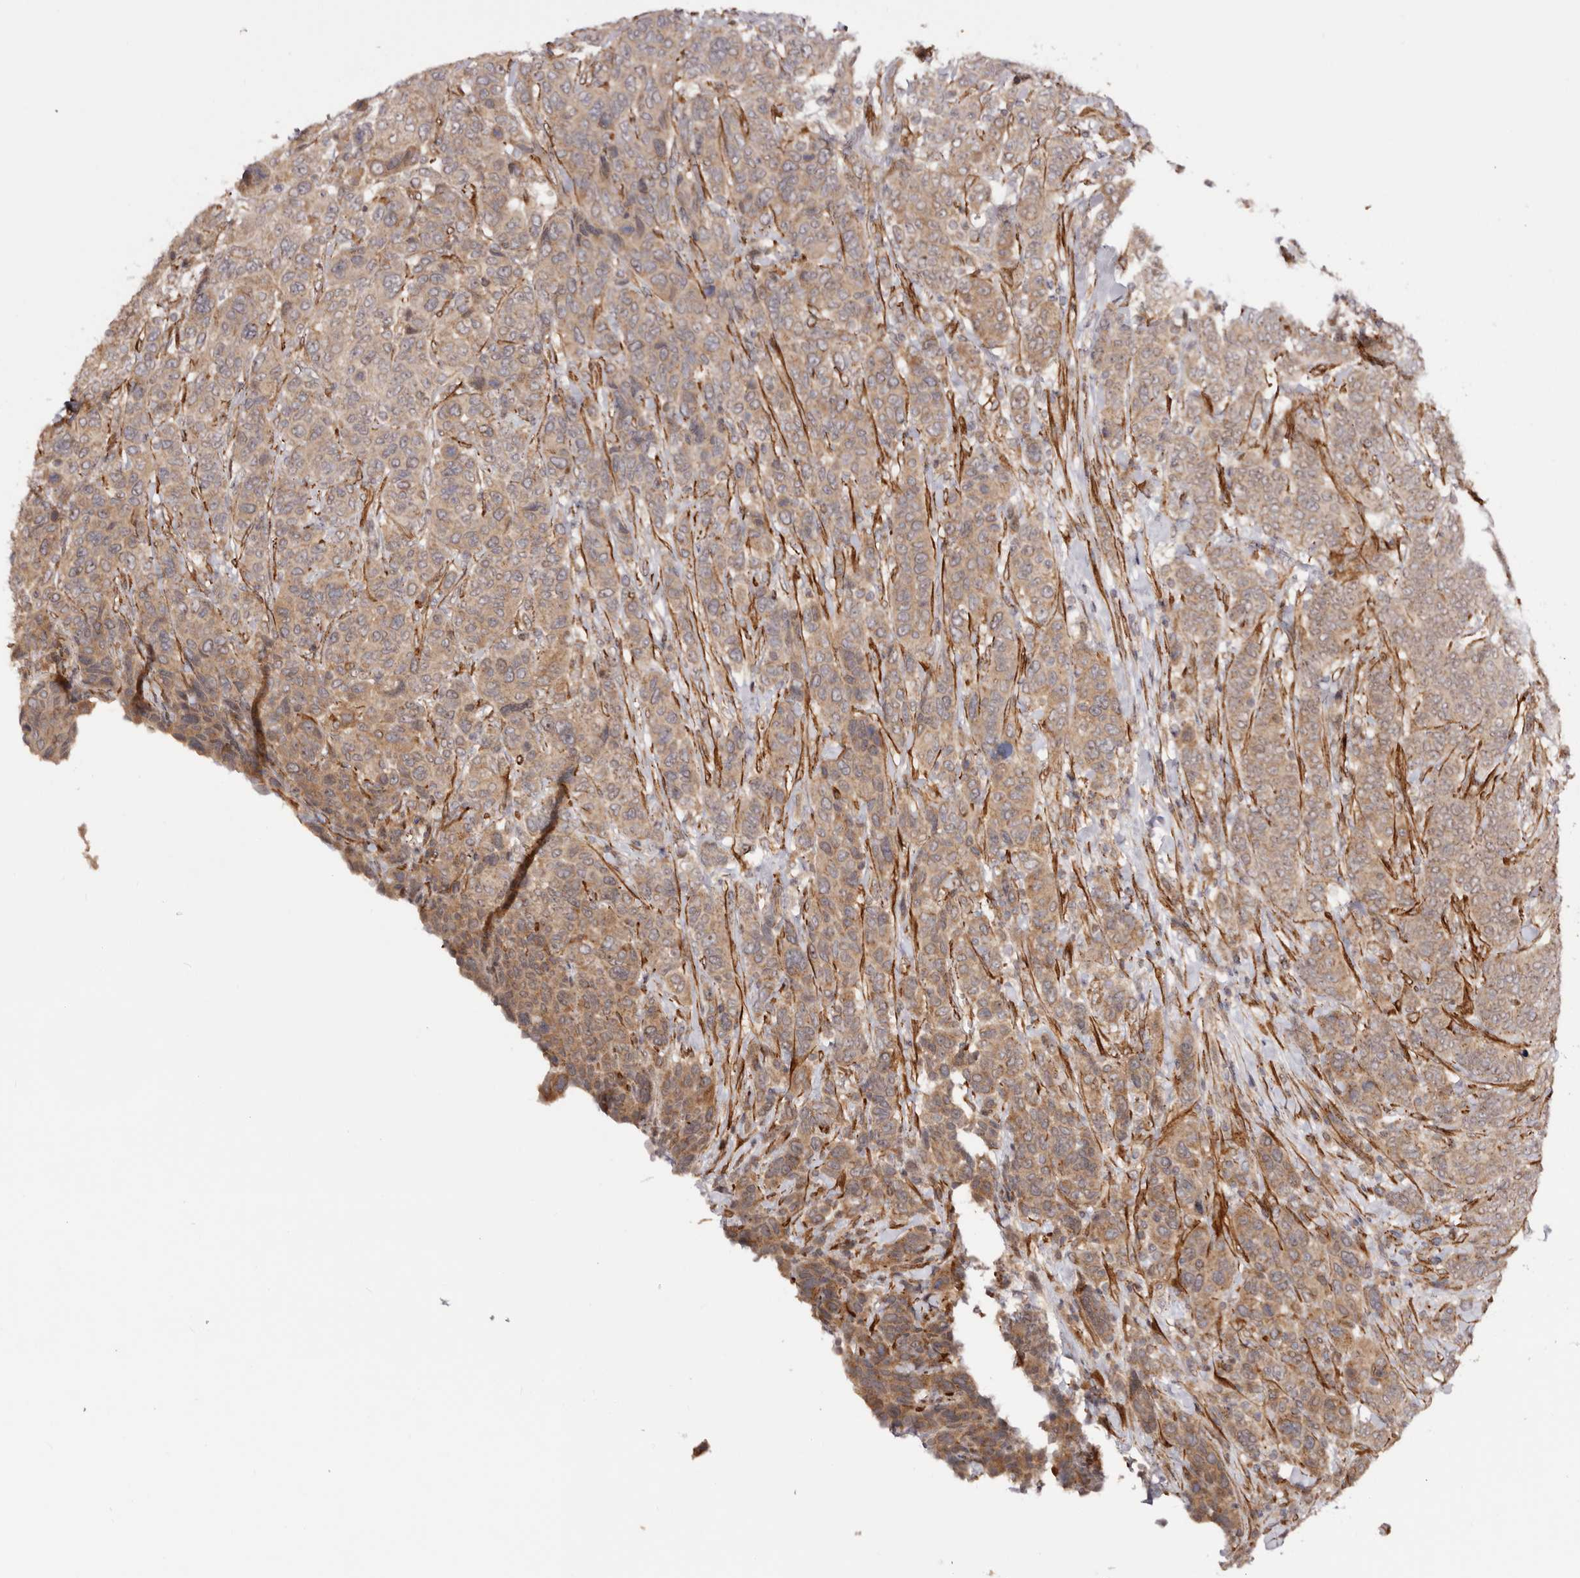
{"staining": {"intensity": "moderate", "quantity": ">75%", "location": "cytoplasmic/membranous"}, "tissue": "breast cancer", "cell_type": "Tumor cells", "image_type": "cancer", "snomed": [{"axis": "morphology", "description": "Duct carcinoma"}, {"axis": "topography", "description": "Breast"}], "caption": "A photomicrograph of human breast cancer stained for a protein displays moderate cytoplasmic/membranous brown staining in tumor cells.", "gene": "MICAL2", "patient": {"sex": "female", "age": 37}}